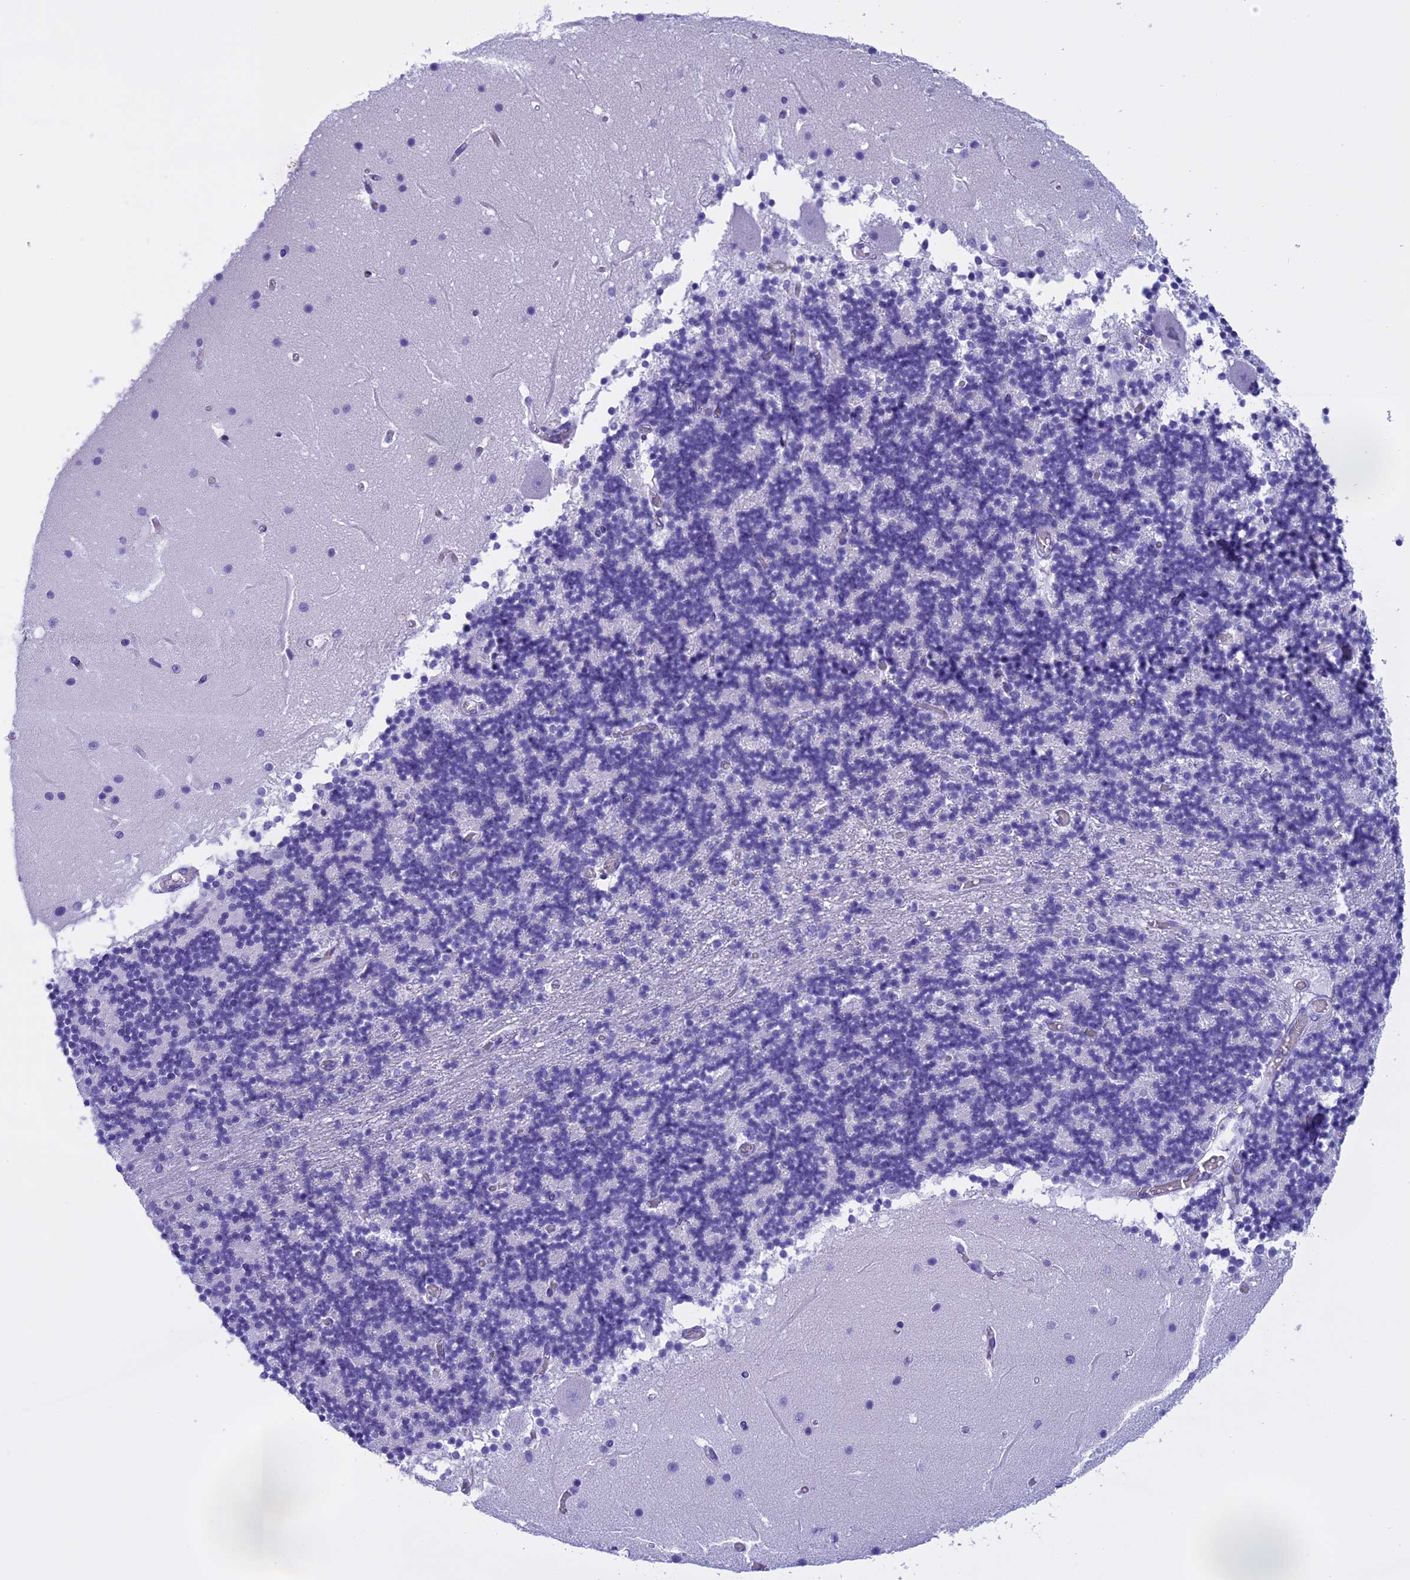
{"staining": {"intensity": "negative", "quantity": "none", "location": "none"}, "tissue": "cerebellum", "cell_type": "Cells in granular layer", "image_type": "normal", "snomed": [{"axis": "morphology", "description": "Normal tissue, NOS"}, {"axis": "topography", "description": "Cerebellum"}], "caption": "Immunohistochemical staining of unremarkable cerebellum displays no significant positivity in cells in granular layer. (Brightfield microscopy of DAB immunohistochemistry at high magnification).", "gene": "KCTD14", "patient": {"sex": "female", "age": 28}}